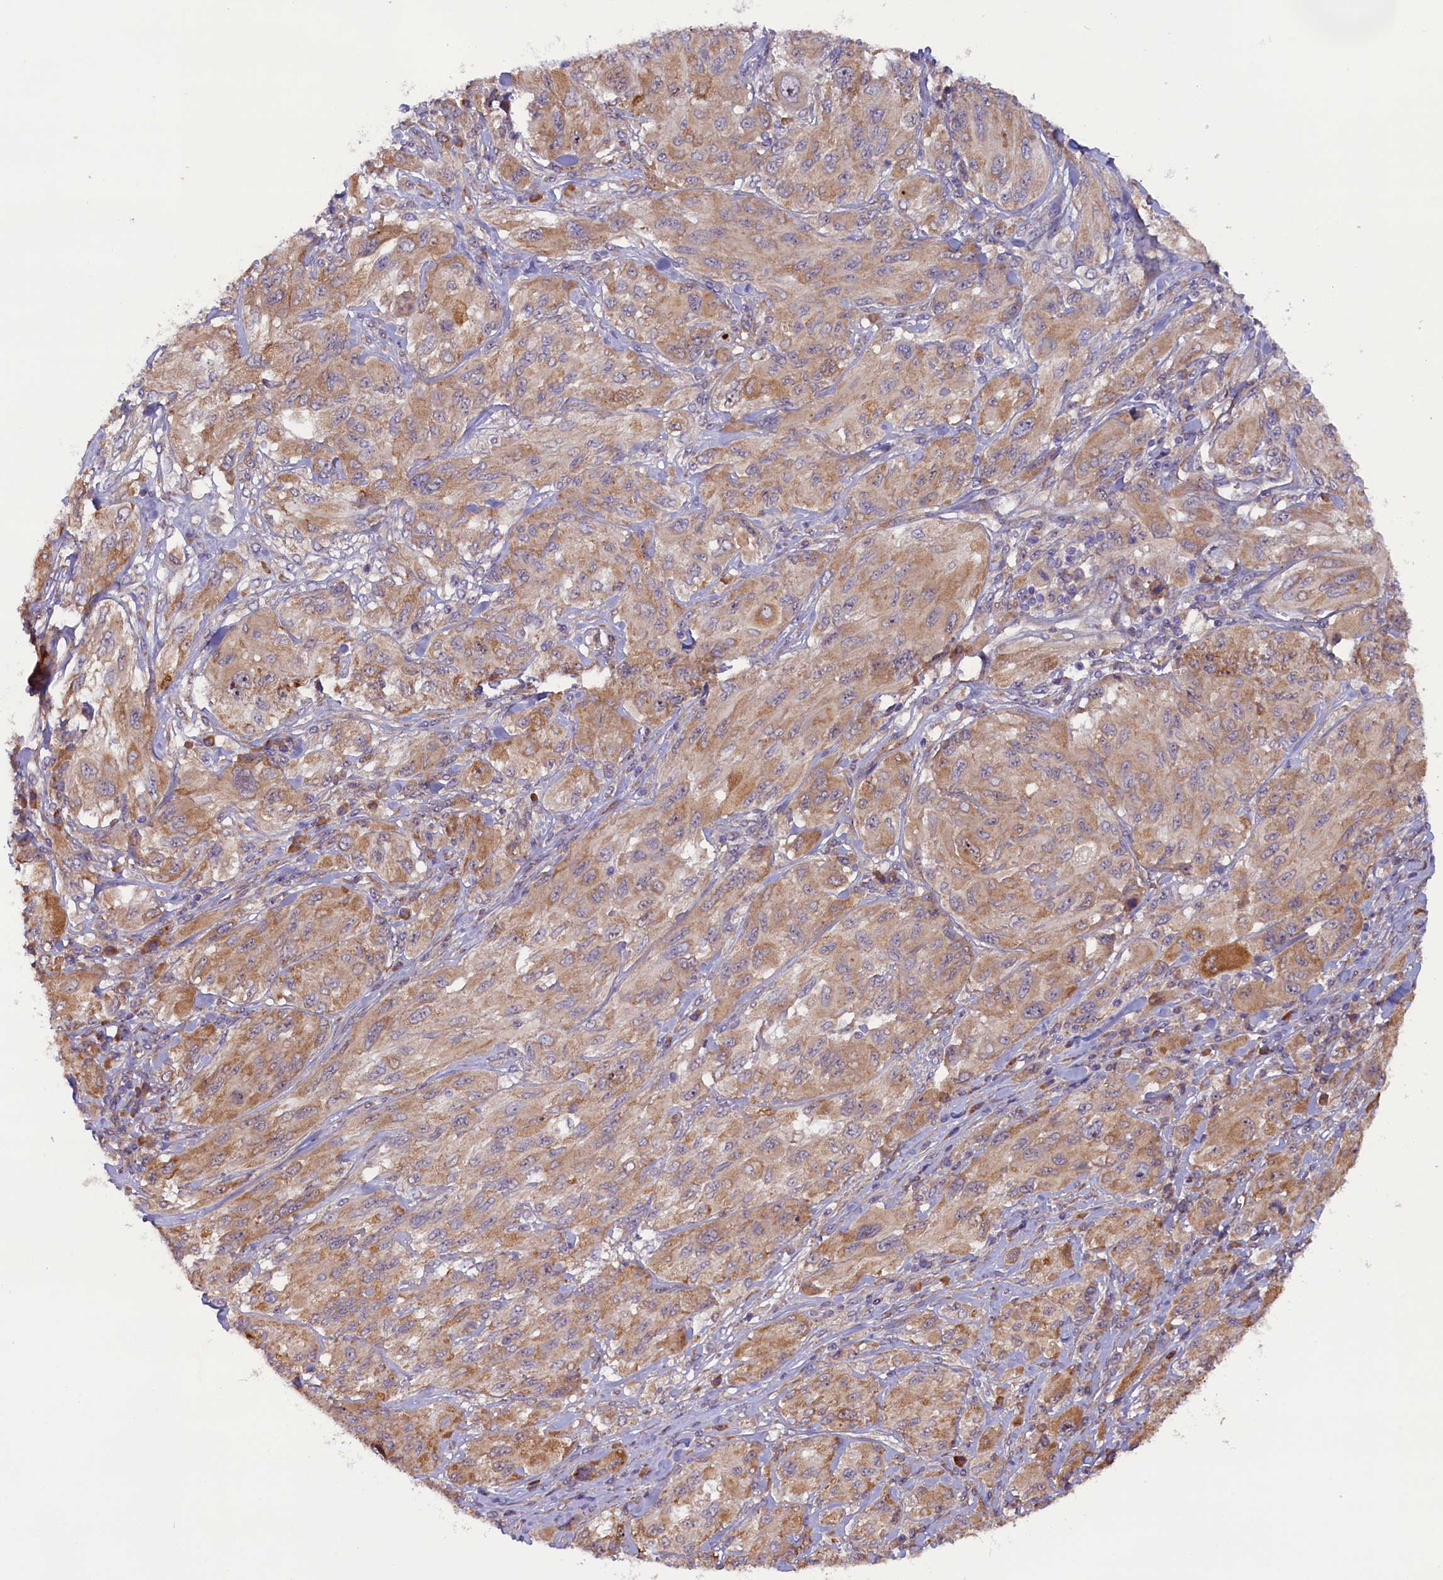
{"staining": {"intensity": "moderate", "quantity": ">75%", "location": "cytoplasmic/membranous"}, "tissue": "melanoma", "cell_type": "Tumor cells", "image_type": "cancer", "snomed": [{"axis": "morphology", "description": "Malignant melanoma, NOS"}, {"axis": "topography", "description": "Skin"}], "caption": "Malignant melanoma was stained to show a protein in brown. There is medium levels of moderate cytoplasmic/membranous expression in approximately >75% of tumor cells.", "gene": "CCDC9B", "patient": {"sex": "female", "age": 91}}